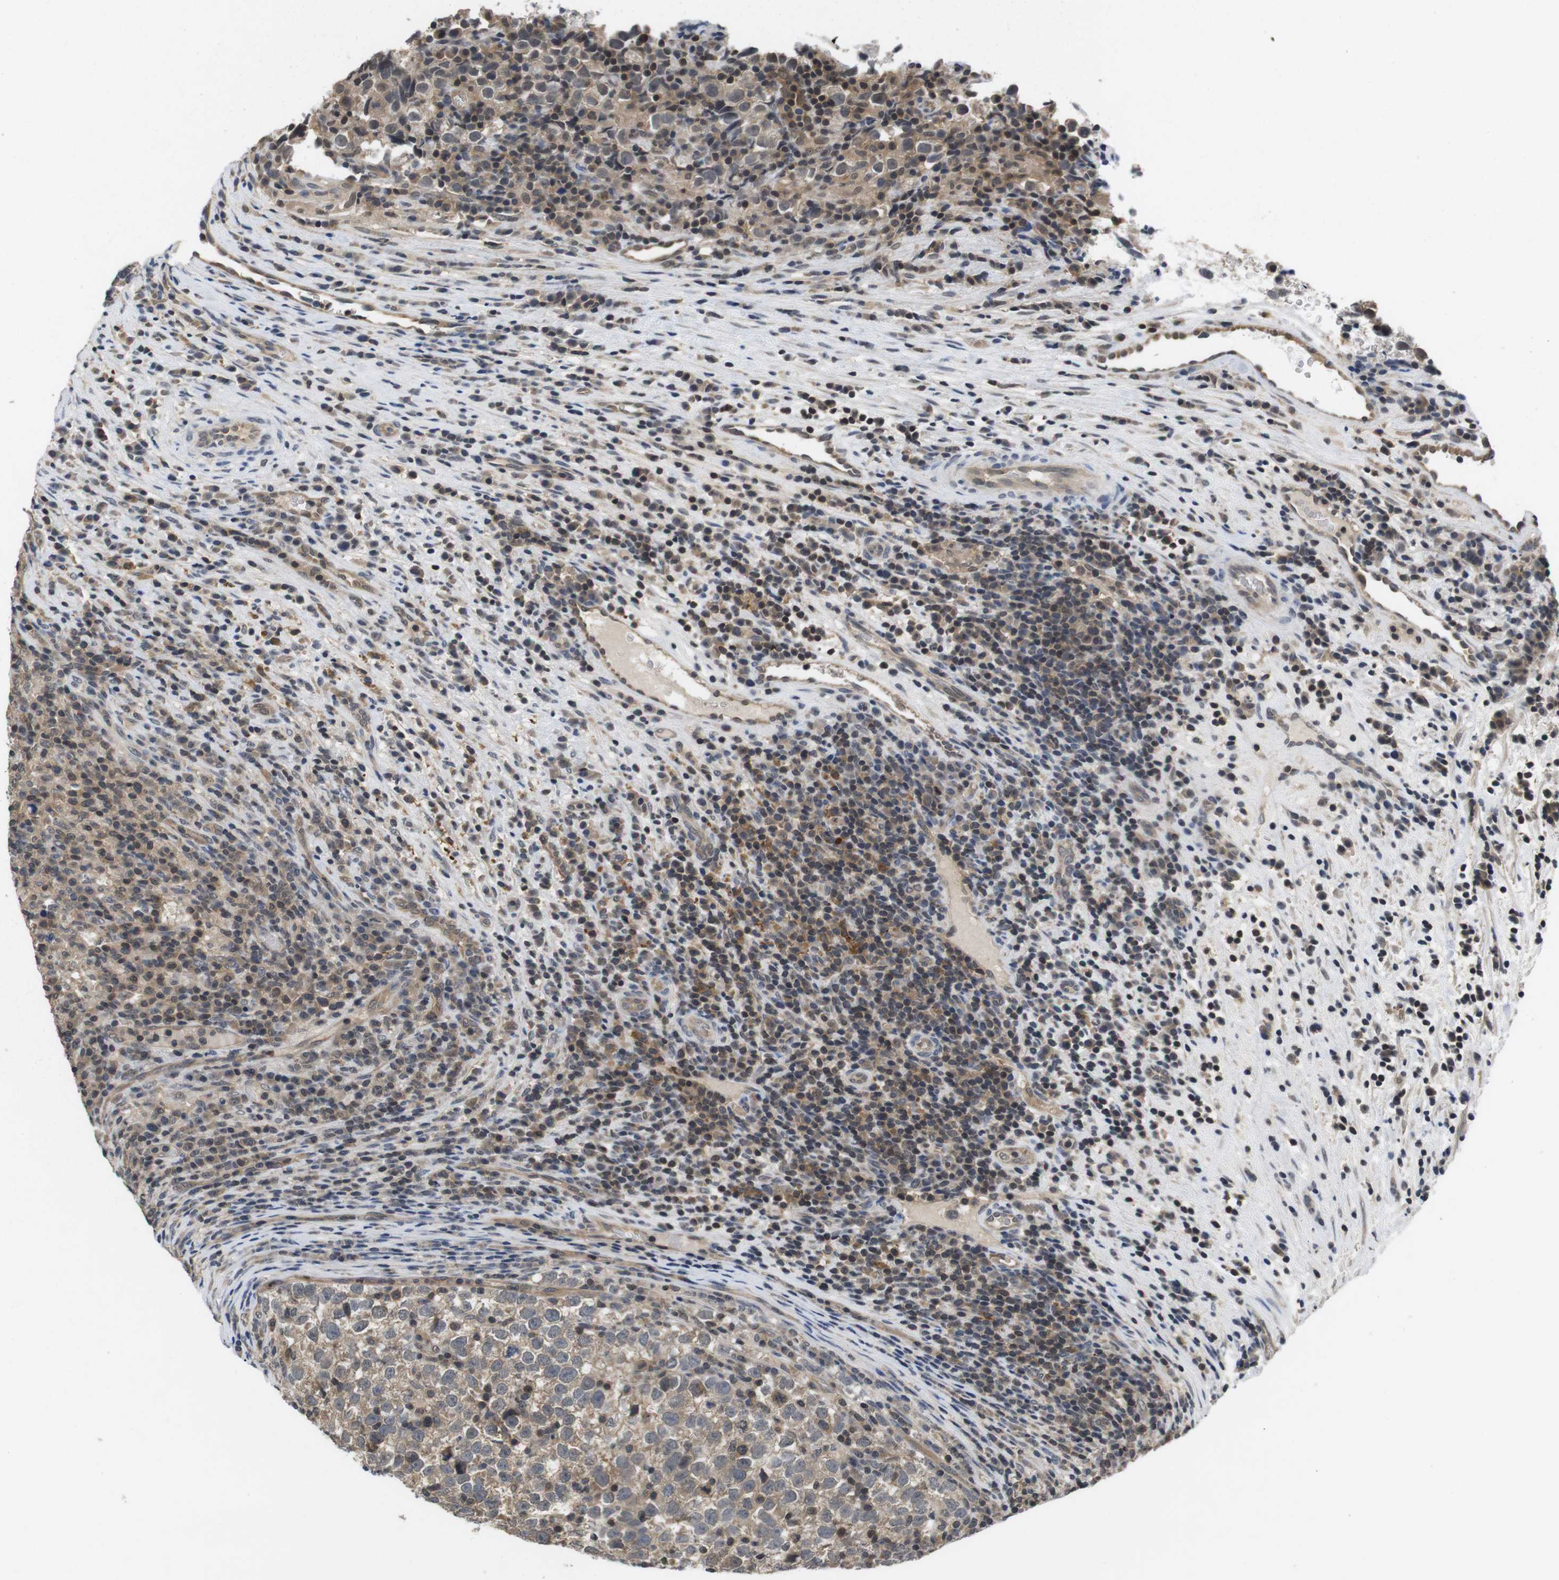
{"staining": {"intensity": "weak", "quantity": ">75%", "location": "cytoplasmic/membranous"}, "tissue": "testis cancer", "cell_type": "Tumor cells", "image_type": "cancer", "snomed": [{"axis": "morphology", "description": "Normal tissue, NOS"}, {"axis": "morphology", "description": "Seminoma, NOS"}, {"axis": "topography", "description": "Testis"}], "caption": "This is a photomicrograph of immunohistochemistry (IHC) staining of testis cancer, which shows weak positivity in the cytoplasmic/membranous of tumor cells.", "gene": "FADD", "patient": {"sex": "male", "age": 43}}